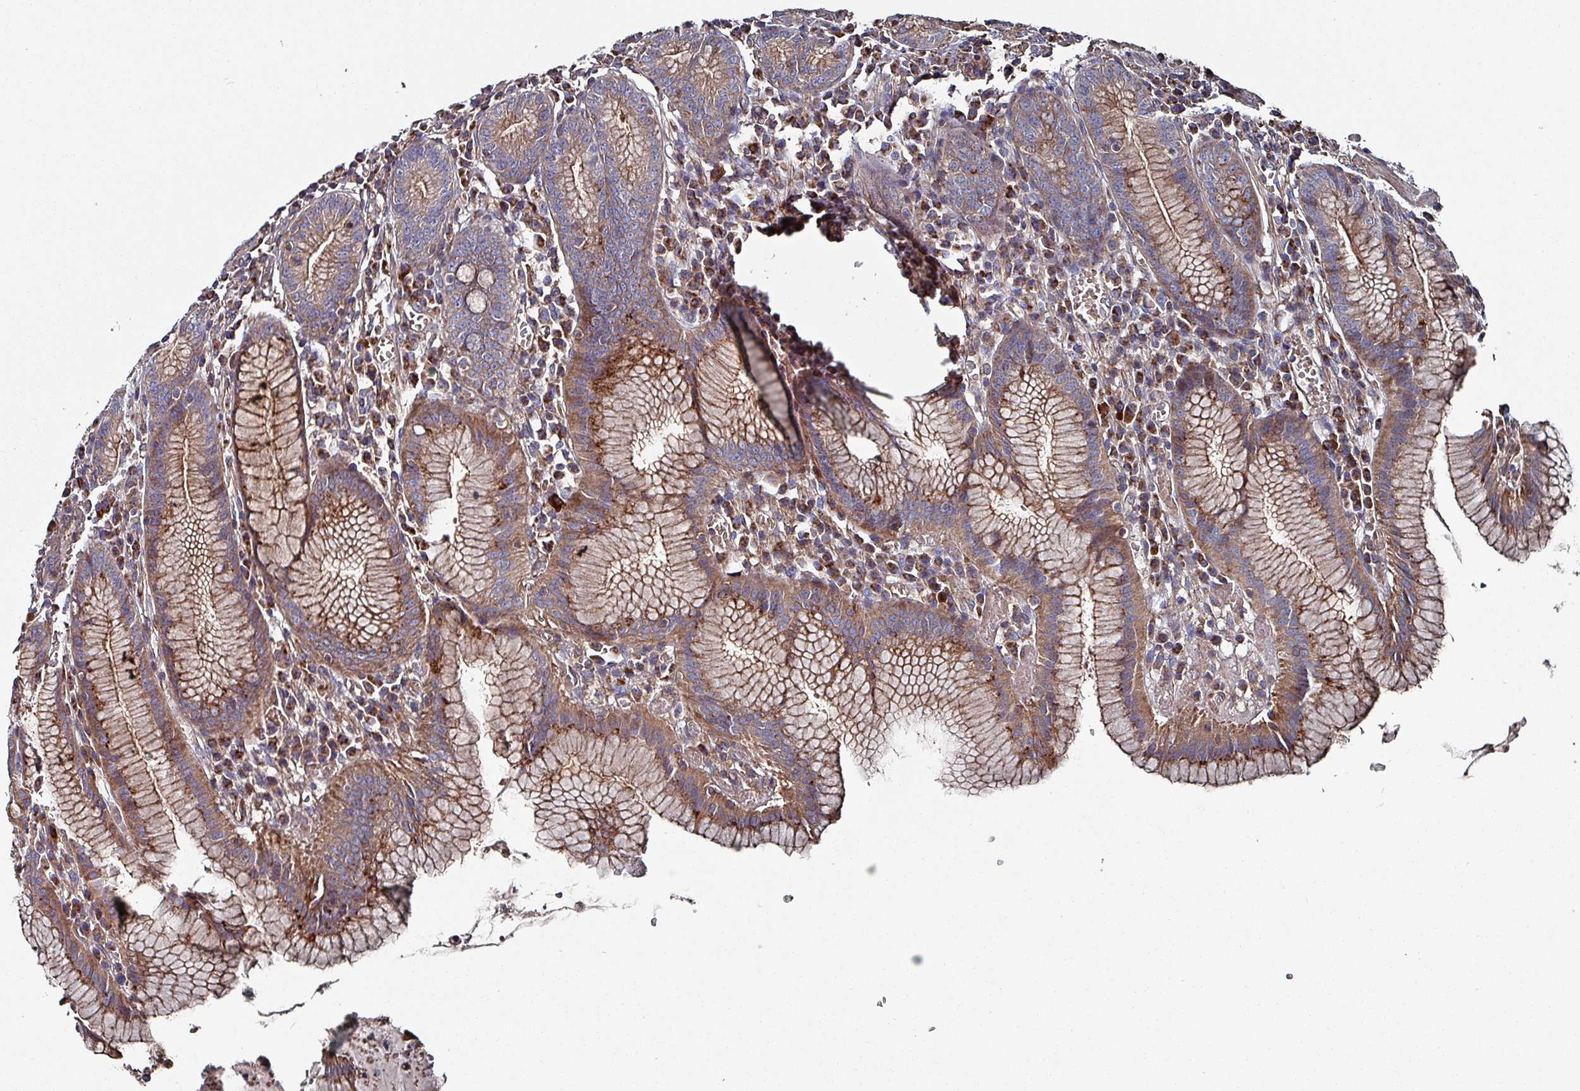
{"staining": {"intensity": "strong", "quantity": "25%-75%", "location": "cytoplasmic/membranous"}, "tissue": "stomach", "cell_type": "Glandular cells", "image_type": "normal", "snomed": [{"axis": "morphology", "description": "Normal tissue, NOS"}, {"axis": "topography", "description": "Stomach"}], "caption": "Protein expression analysis of normal stomach demonstrates strong cytoplasmic/membranous staining in about 25%-75% of glandular cells.", "gene": "ANO10", "patient": {"sex": "male", "age": 55}}